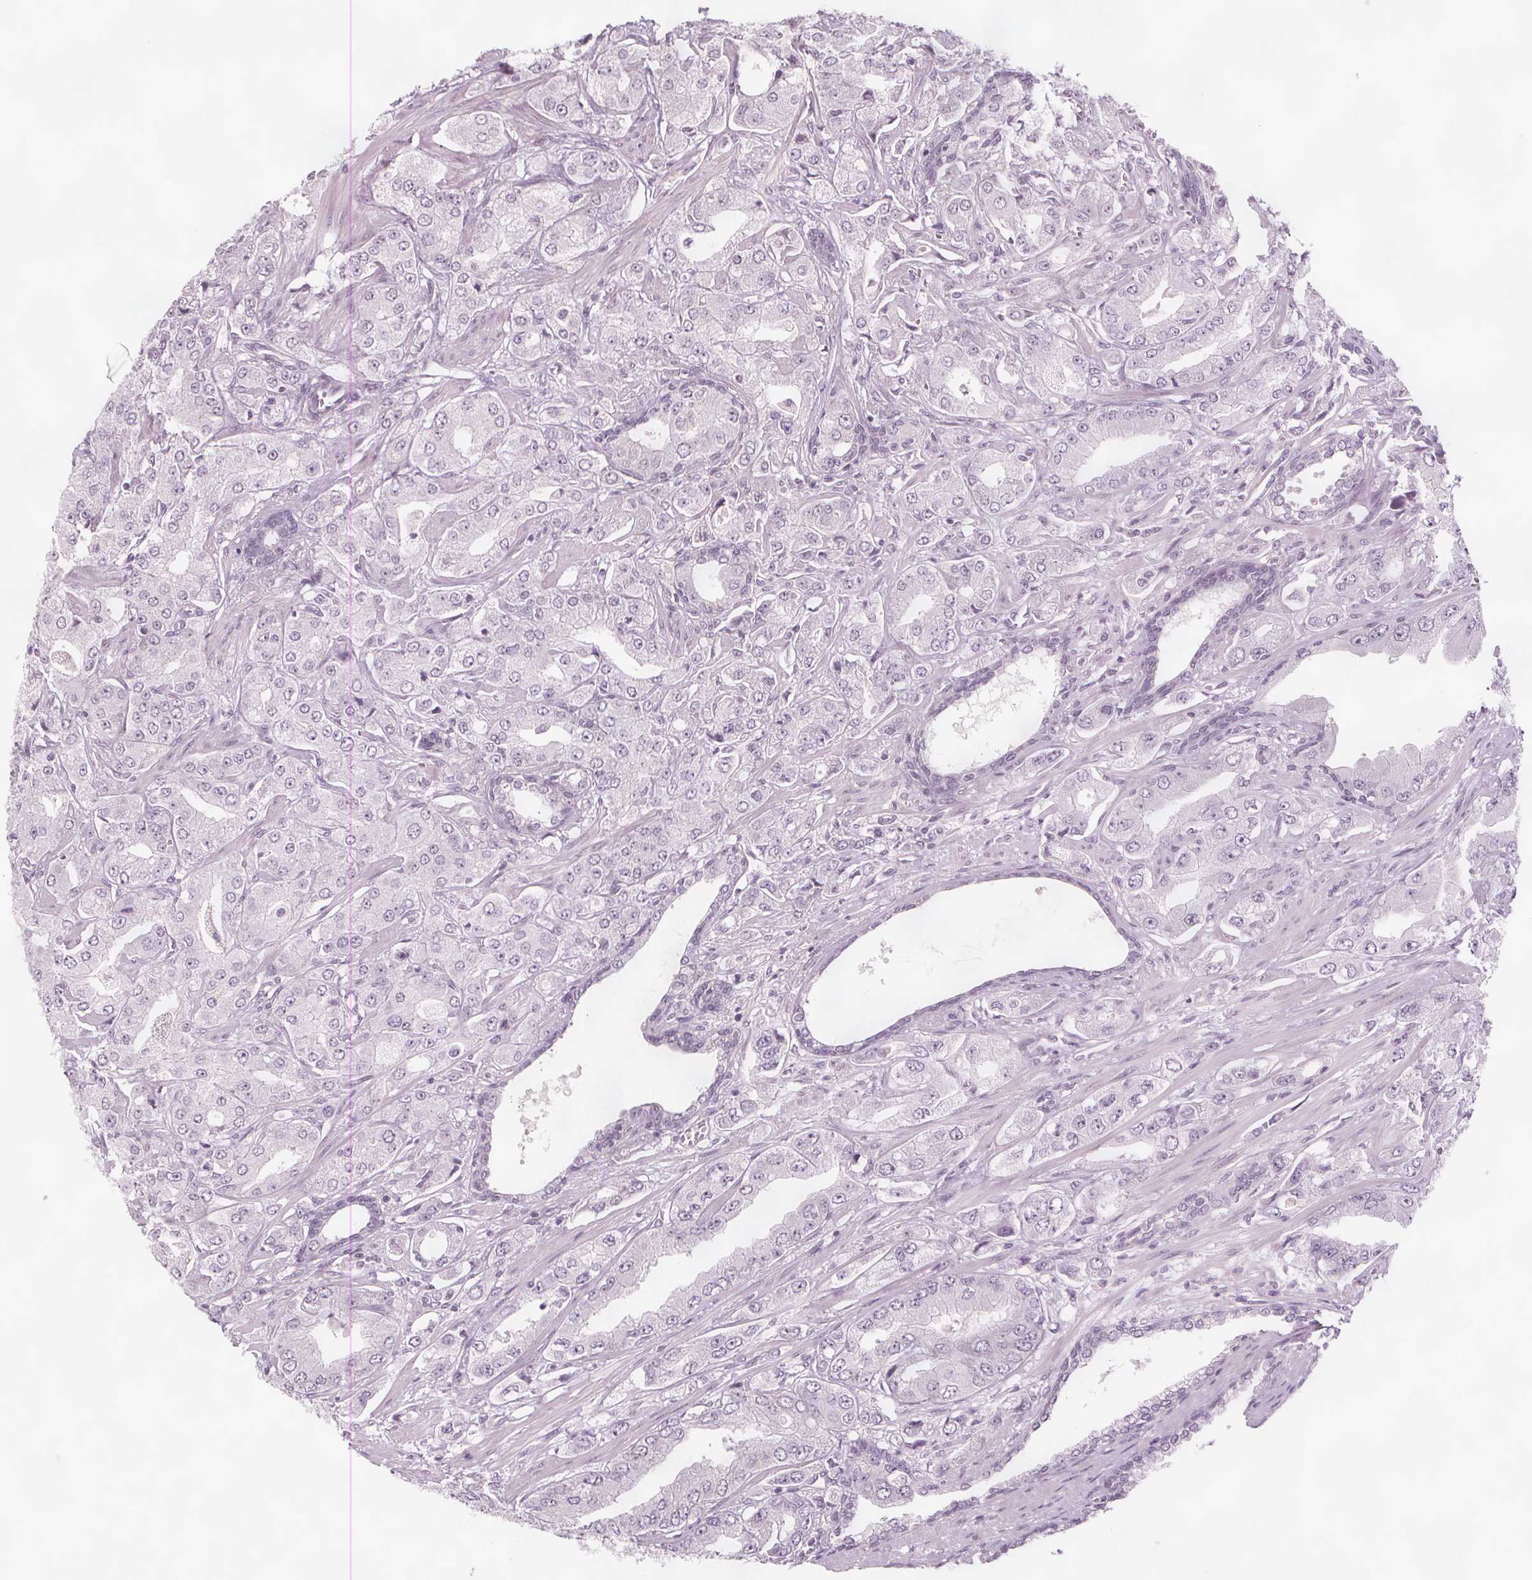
{"staining": {"intensity": "negative", "quantity": "none", "location": "none"}, "tissue": "prostate cancer", "cell_type": "Tumor cells", "image_type": "cancer", "snomed": [{"axis": "morphology", "description": "Adenocarcinoma, Low grade"}, {"axis": "topography", "description": "Prostate"}], "caption": "Immunohistochemistry (IHC) image of human prostate low-grade adenocarcinoma stained for a protein (brown), which demonstrates no expression in tumor cells. (DAB (3,3'-diaminobenzidine) immunohistochemistry with hematoxylin counter stain).", "gene": "C1orf167", "patient": {"sex": "male", "age": 60}}